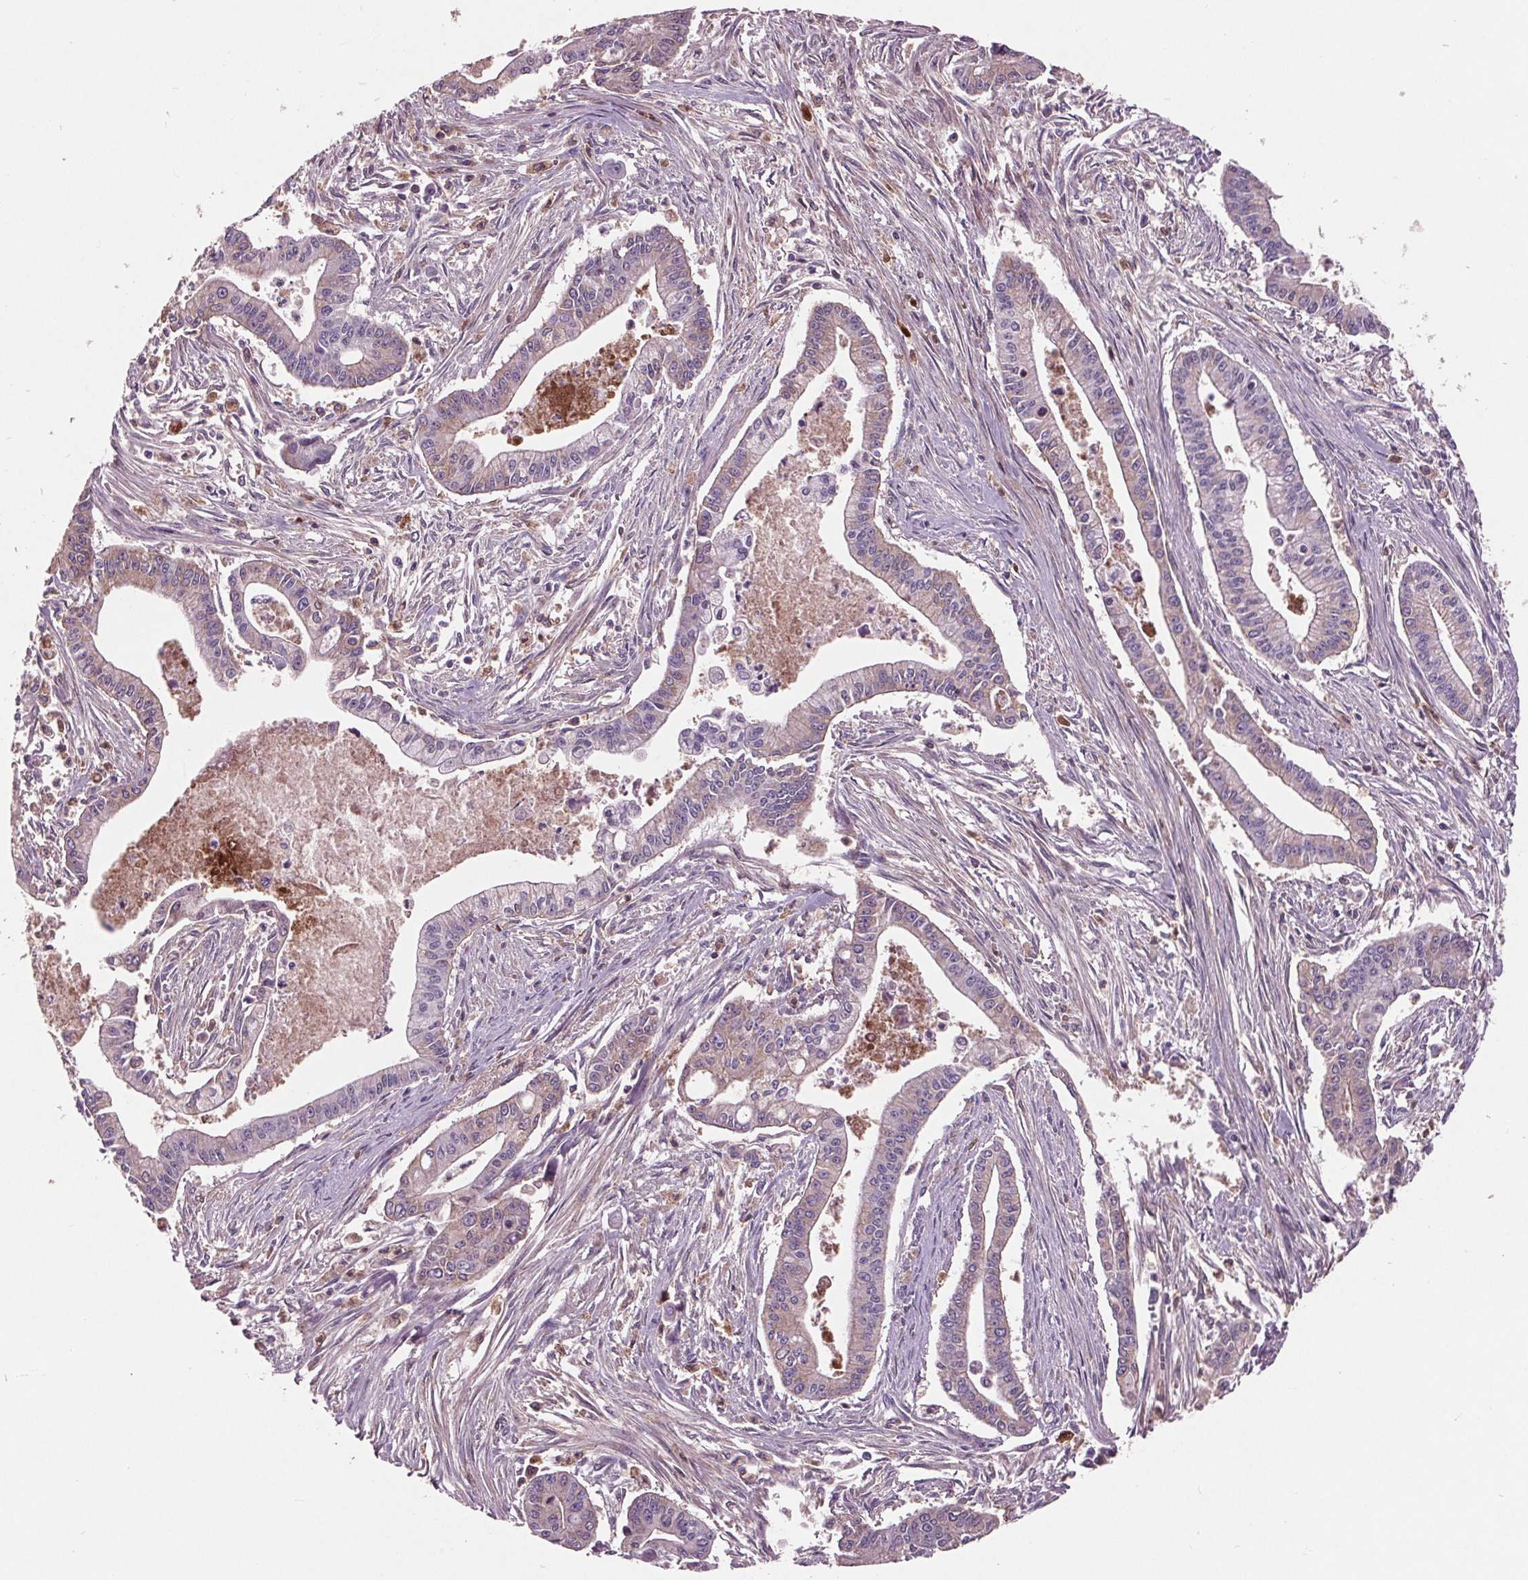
{"staining": {"intensity": "weak", "quantity": "<25%", "location": "cytoplasmic/membranous"}, "tissue": "pancreatic cancer", "cell_type": "Tumor cells", "image_type": "cancer", "snomed": [{"axis": "morphology", "description": "Adenocarcinoma, NOS"}, {"axis": "topography", "description": "Pancreas"}], "caption": "IHC of human adenocarcinoma (pancreatic) exhibits no expression in tumor cells.", "gene": "C6", "patient": {"sex": "female", "age": 65}}